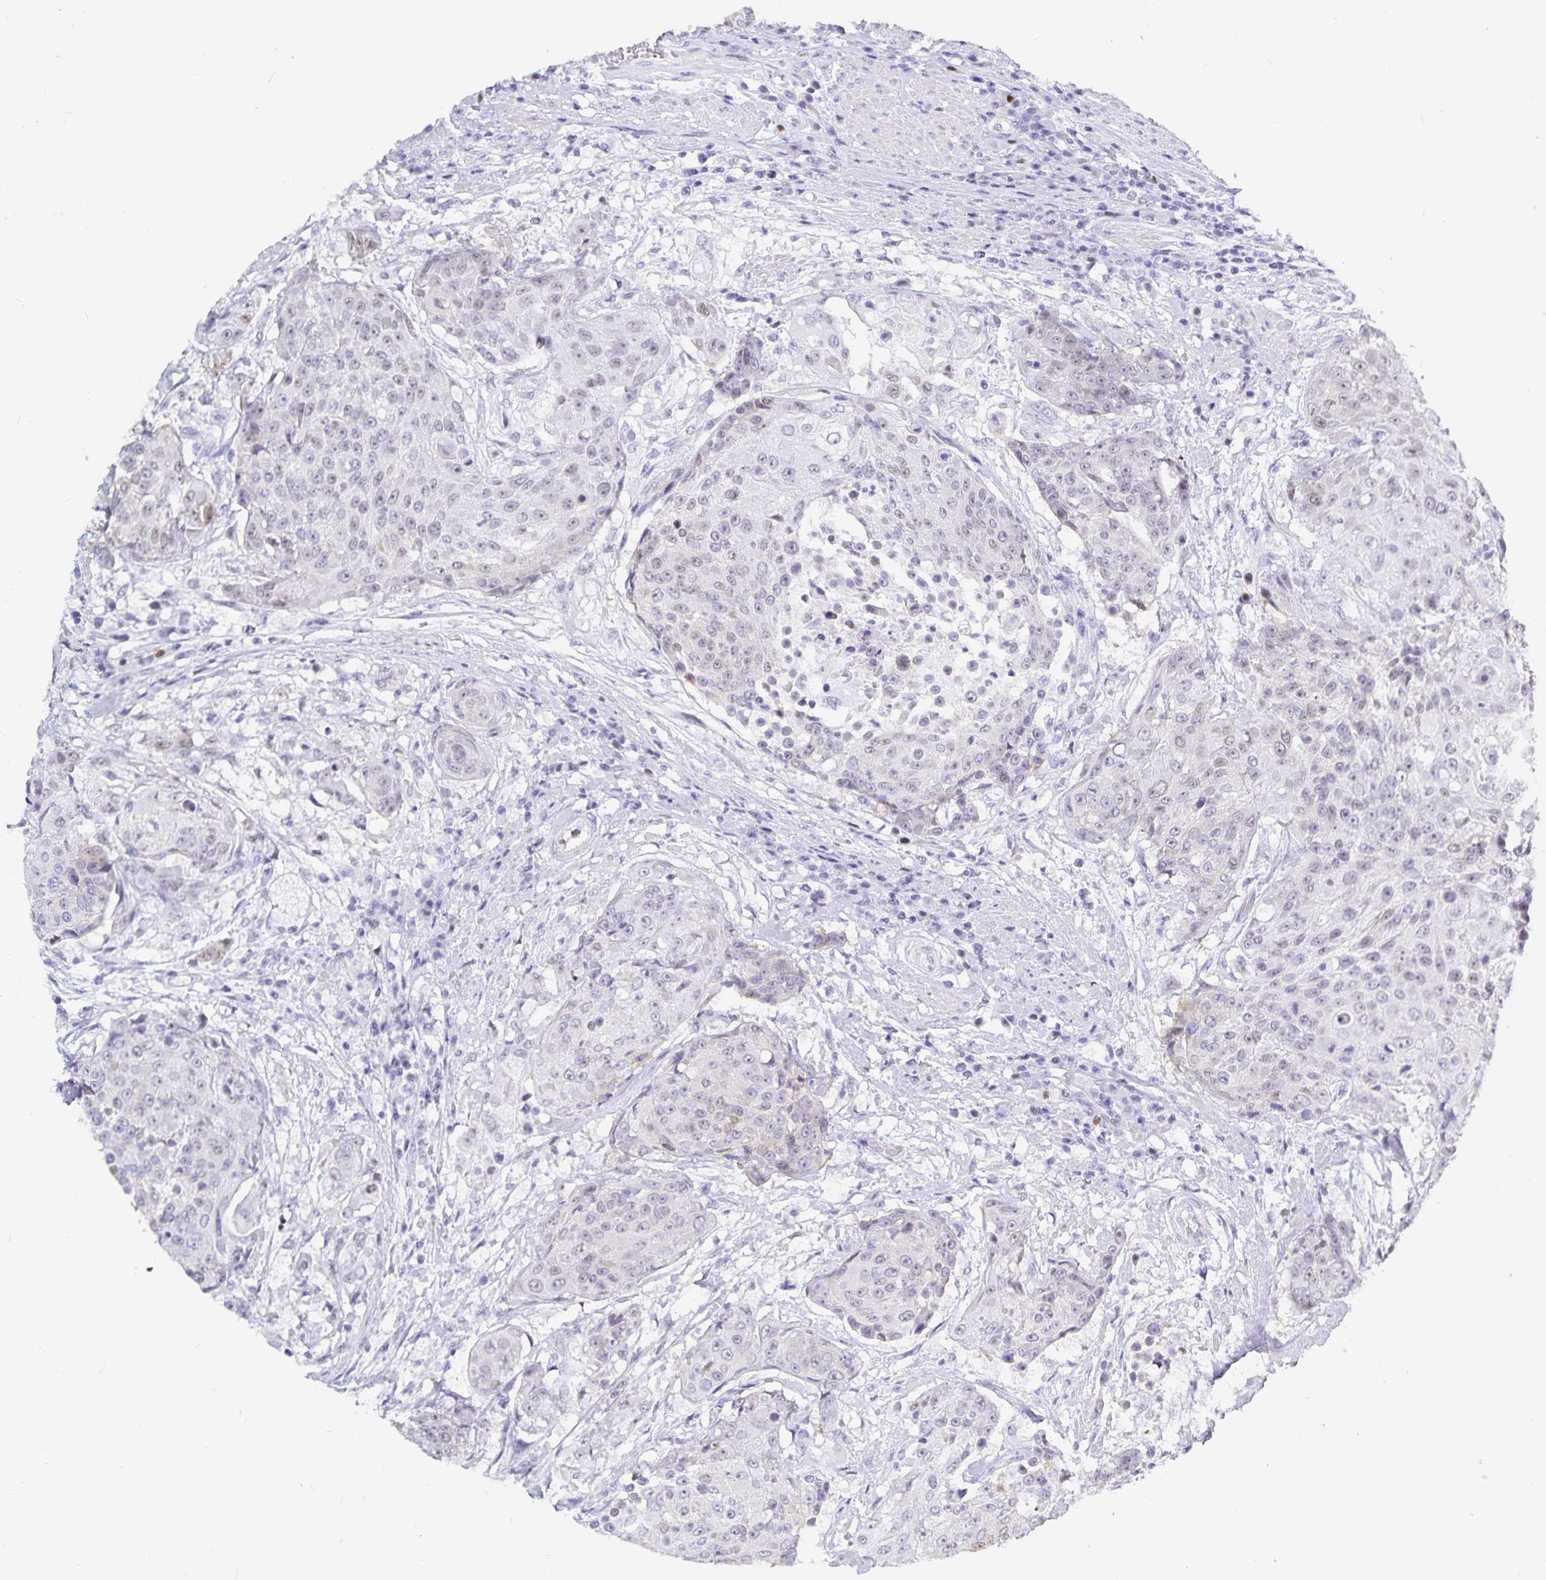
{"staining": {"intensity": "negative", "quantity": "none", "location": "none"}, "tissue": "urothelial cancer", "cell_type": "Tumor cells", "image_type": "cancer", "snomed": [{"axis": "morphology", "description": "Urothelial carcinoma, High grade"}, {"axis": "topography", "description": "Urinary bladder"}], "caption": "Tumor cells are negative for brown protein staining in urothelial cancer.", "gene": "HMGB3", "patient": {"sex": "female", "age": 63}}